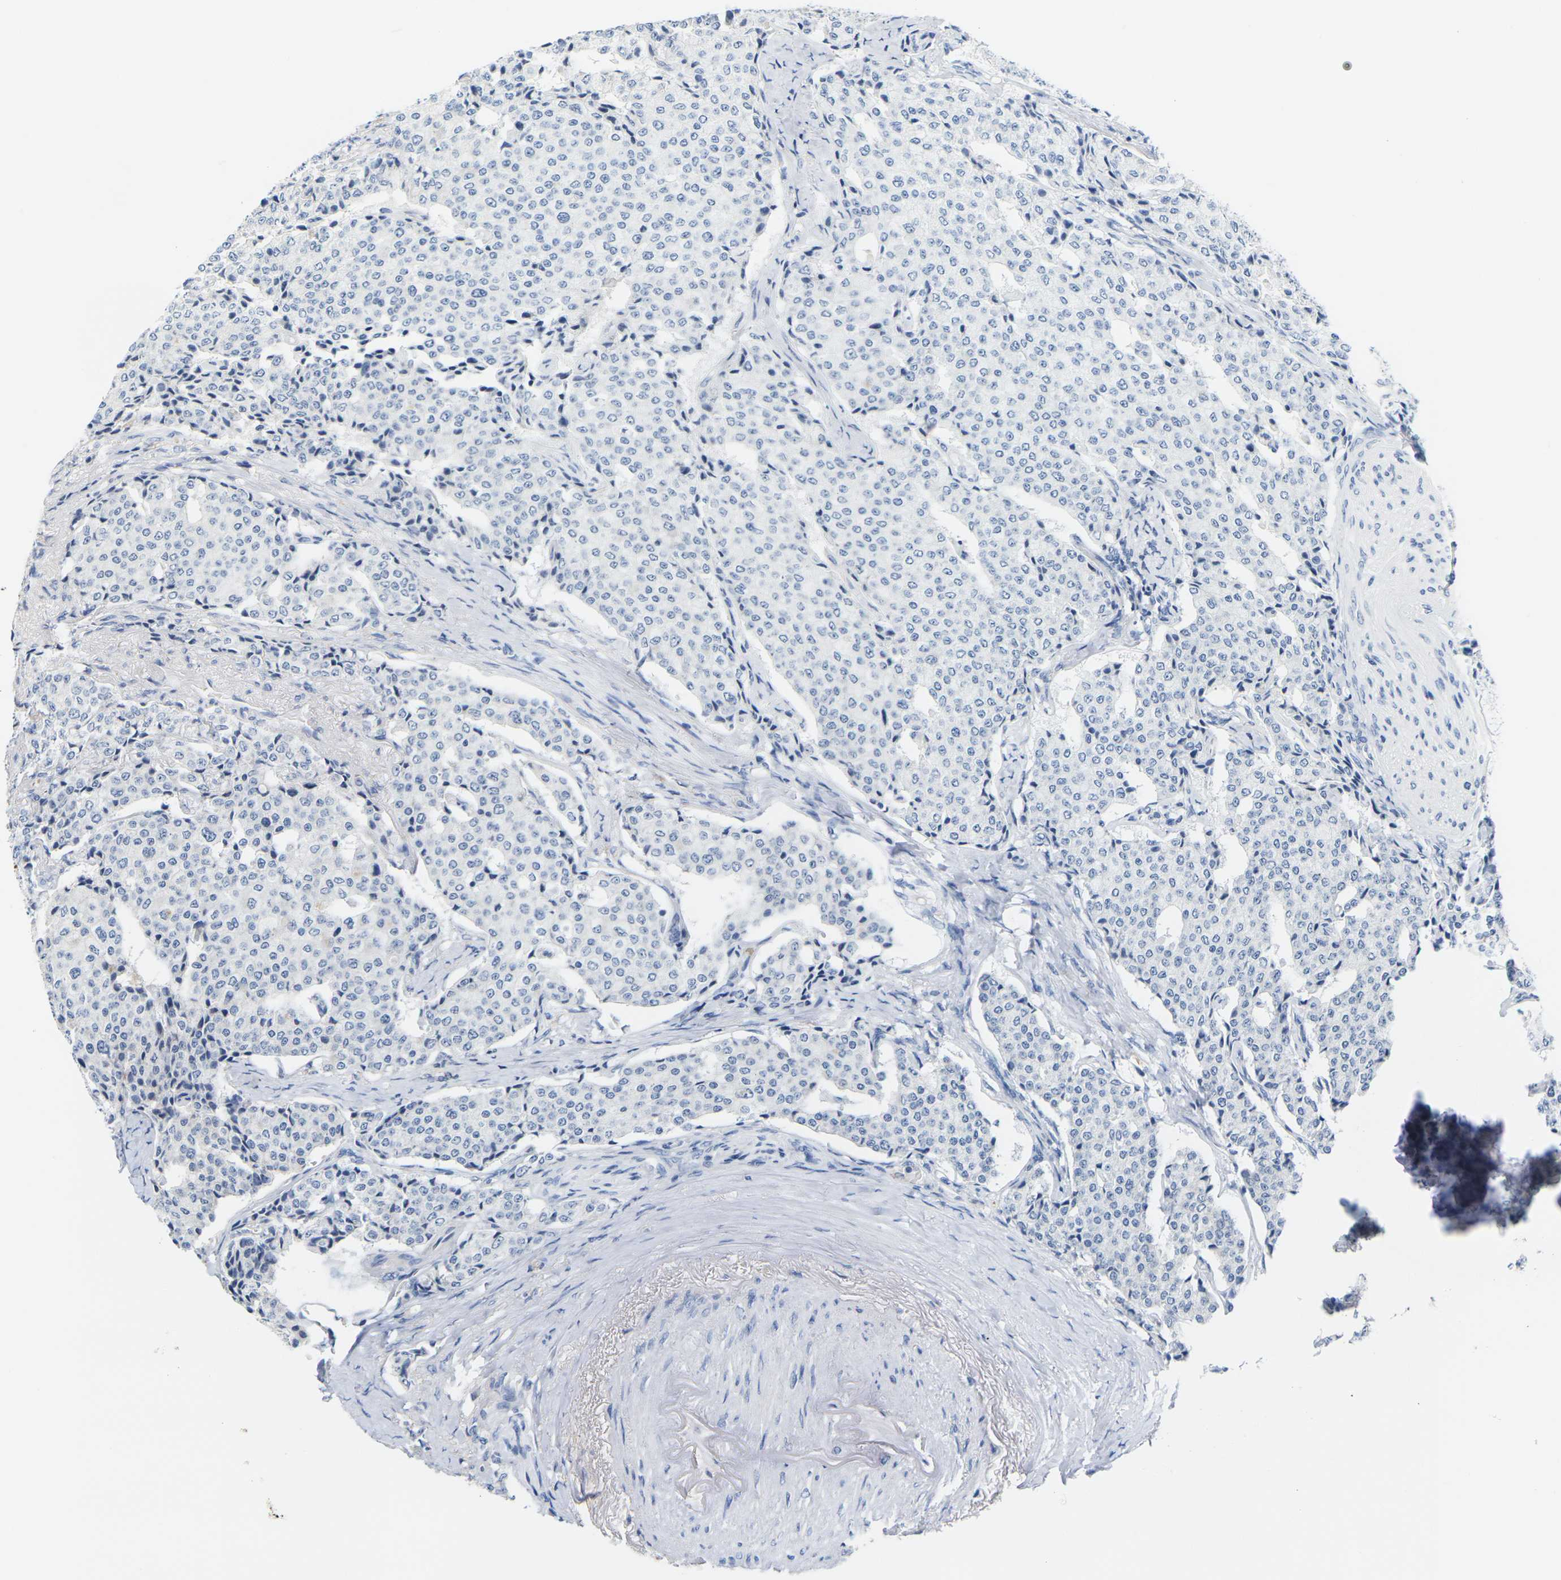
{"staining": {"intensity": "negative", "quantity": "none", "location": "none"}, "tissue": "carcinoid", "cell_type": "Tumor cells", "image_type": "cancer", "snomed": [{"axis": "morphology", "description": "Carcinoid, malignant, NOS"}, {"axis": "topography", "description": "Colon"}], "caption": "An immunohistochemistry image of carcinoid is shown. There is no staining in tumor cells of carcinoid.", "gene": "OTOF", "patient": {"sex": "female", "age": 61}}